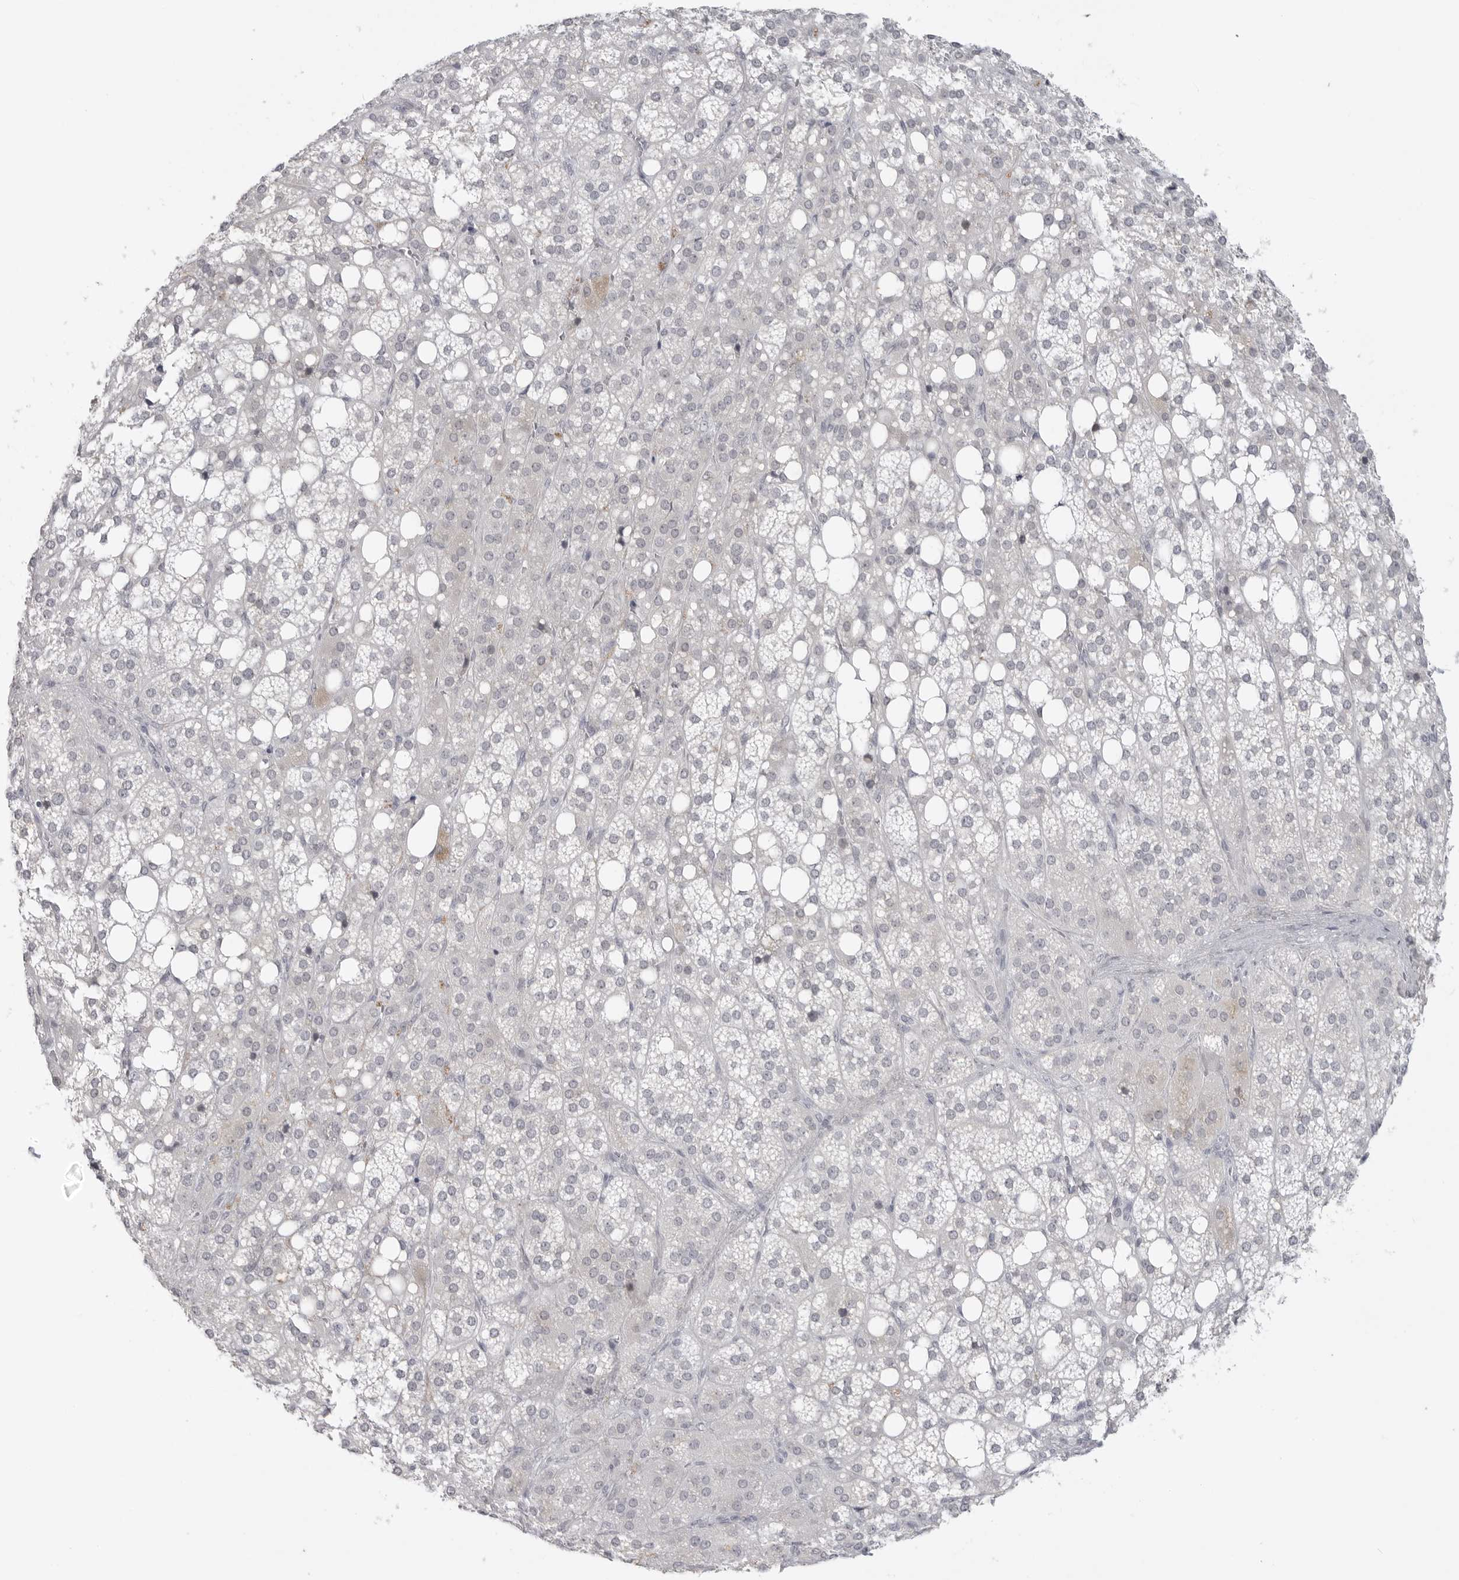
{"staining": {"intensity": "moderate", "quantity": "<25%", "location": "cytoplasmic/membranous"}, "tissue": "adrenal gland", "cell_type": "Glandular cells", "image_type": "normal", "snomed": [{"axis": "morphology", "description": "Normal tissue, NOS"}, {"axis": "topography", "description": "Adrenal gland"}], "caption": "Immunohistochemistry of normal human adrenal gland displays low levels of moderate cytoplasmic/membranous expression in about <25% of glandular cells. The staining is performed using DAB (3,3'-diaminobenzidine) brown chromogen to label protein expression. The nuclei are counter-stained blue using hematoxylin.", "gene": "TCTN3", "patient": {"sex": "female", "age": 59}}